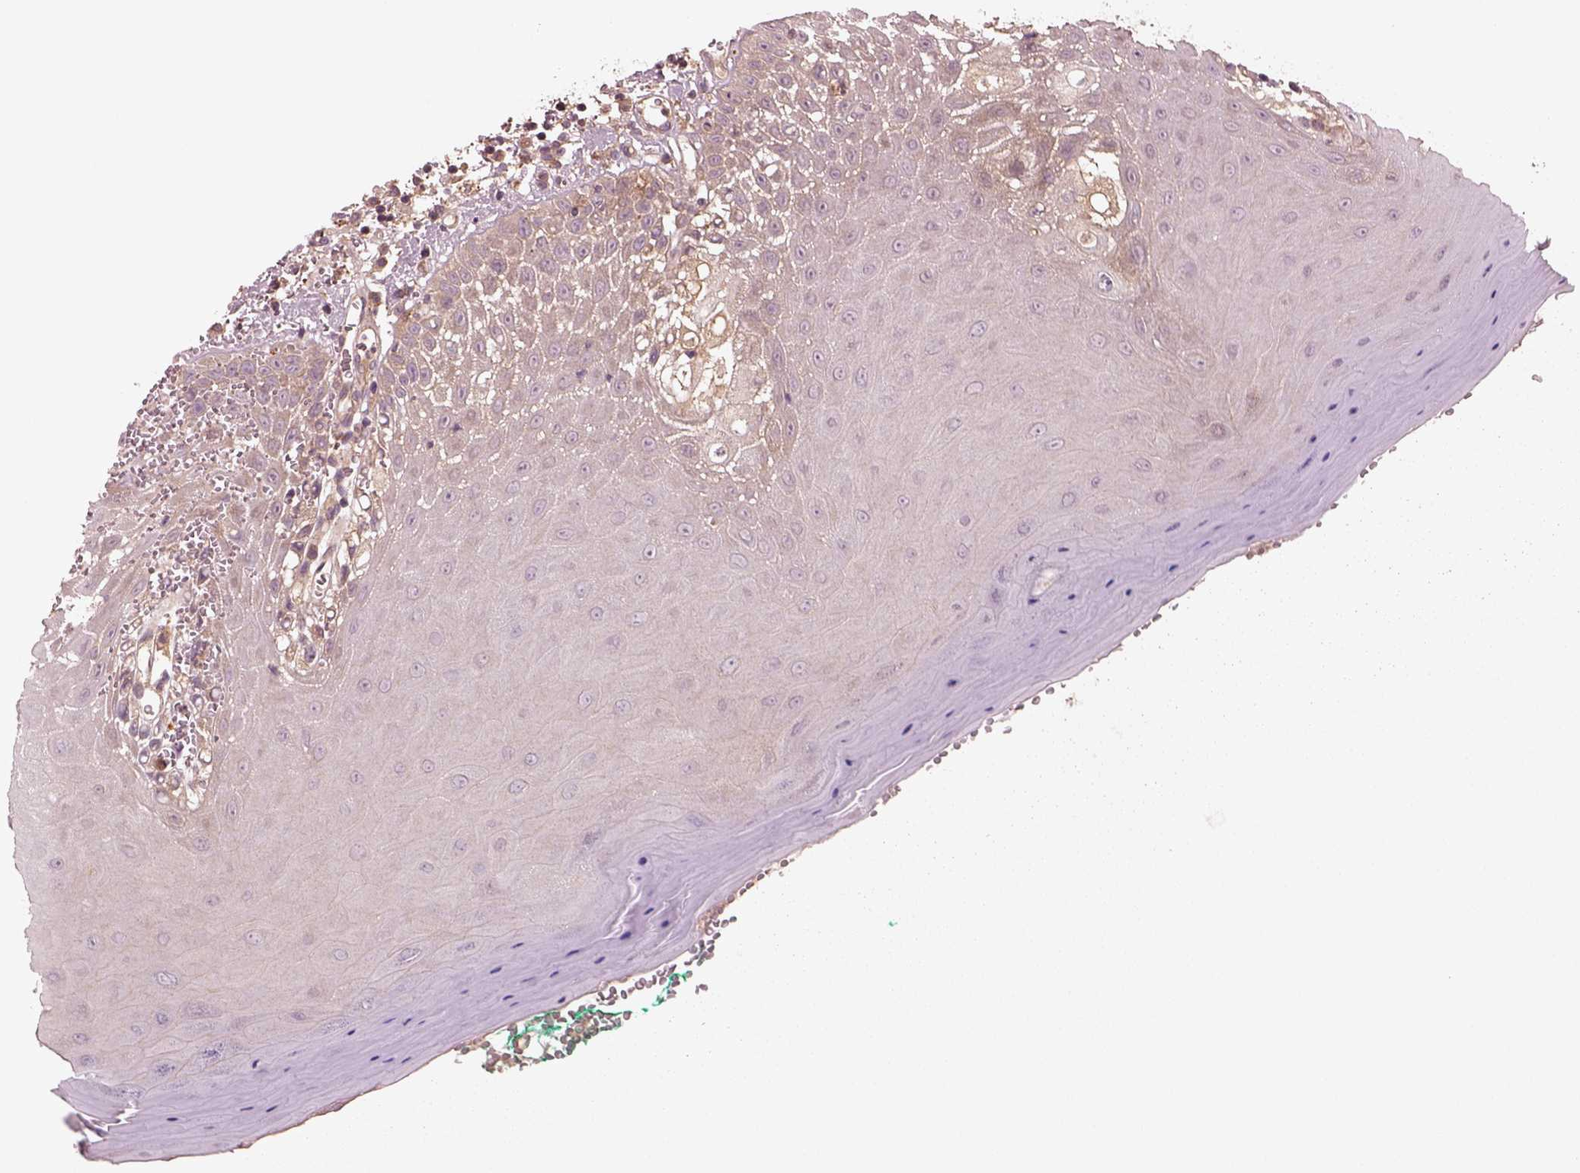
{"staining": {"intensity": "weak", "quantity": "<25%", "location": "cytoplasmic/membranous"}, "tissue": "oral mucosa", "cell_type": "Squamous epithelial cells", "image_type": "normal", "snomed": [{"axis": "morphology", "description": "Normal tissue, NOS"}, {"axis": "topography", "description": "Oral tissue"}], "caption": "The image reveals no staining of squamous epithelial cells in unremarkable oral mucosa. Nuclei are stained in blue.", "gene": "ASCC2", "patient": {"sex": "female", "age": 85}}